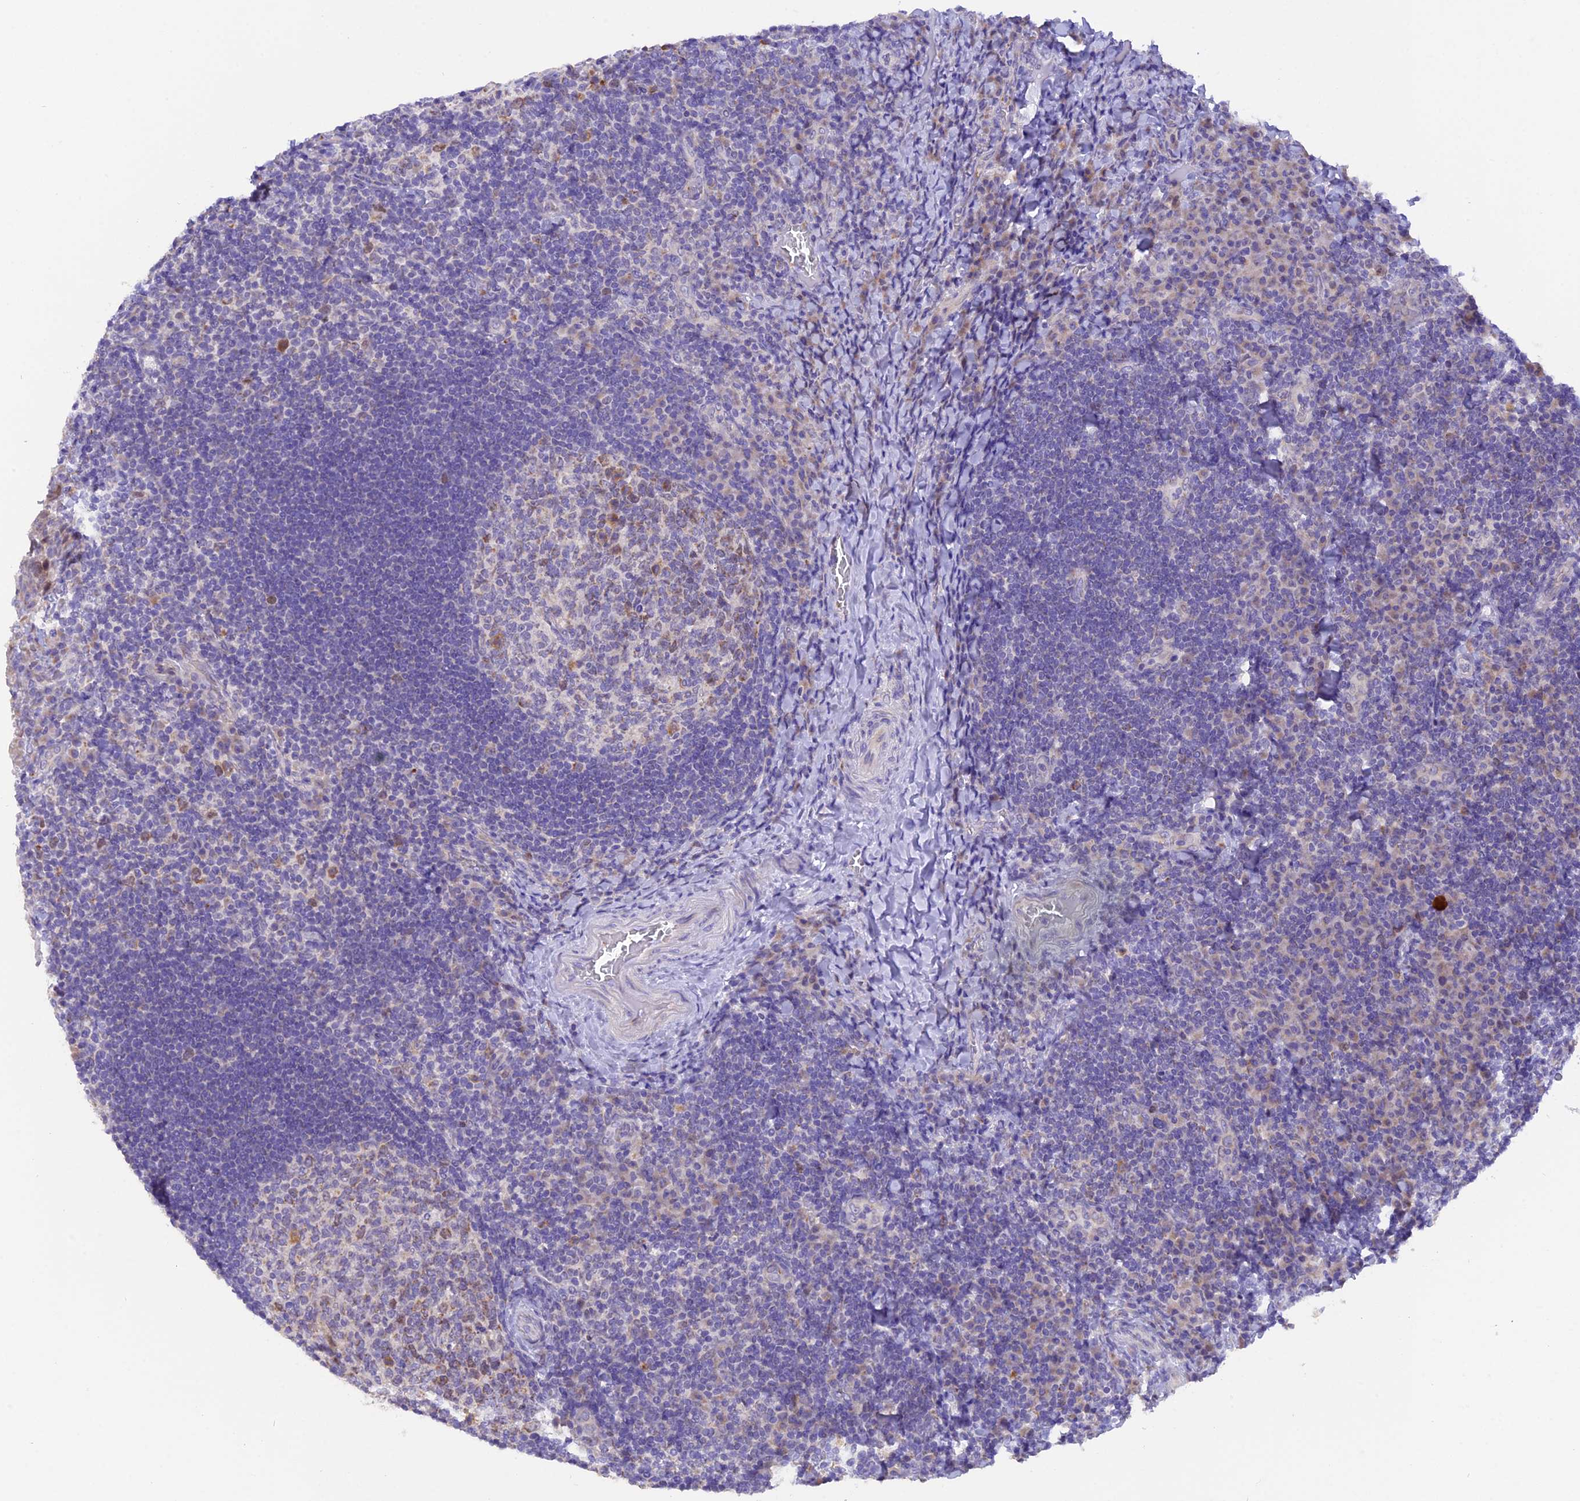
{"staining": {"intensity": "moderate", "quantity": "<25%", "location": "cytoplasmic/membranous,nuclear"}, "tissue": "tonsil", "cell_type": "Germinal center cells", "image_type": "normal", "snomed": [{"axis": "morphology", "description": "Normal tissue, NOS"}, {"axis": "topography", "description": "Tonsil"}], "caption": "This histopathology image shows immunohistochemistry (IHC) staining of unremarkable human tonsil, with low moderate cytoplasmic/membranous,nuclear staining in approximately <25% of germinal center cells.", "gene": "PKIA", "patient": {"sex": "male", "age": 17}}